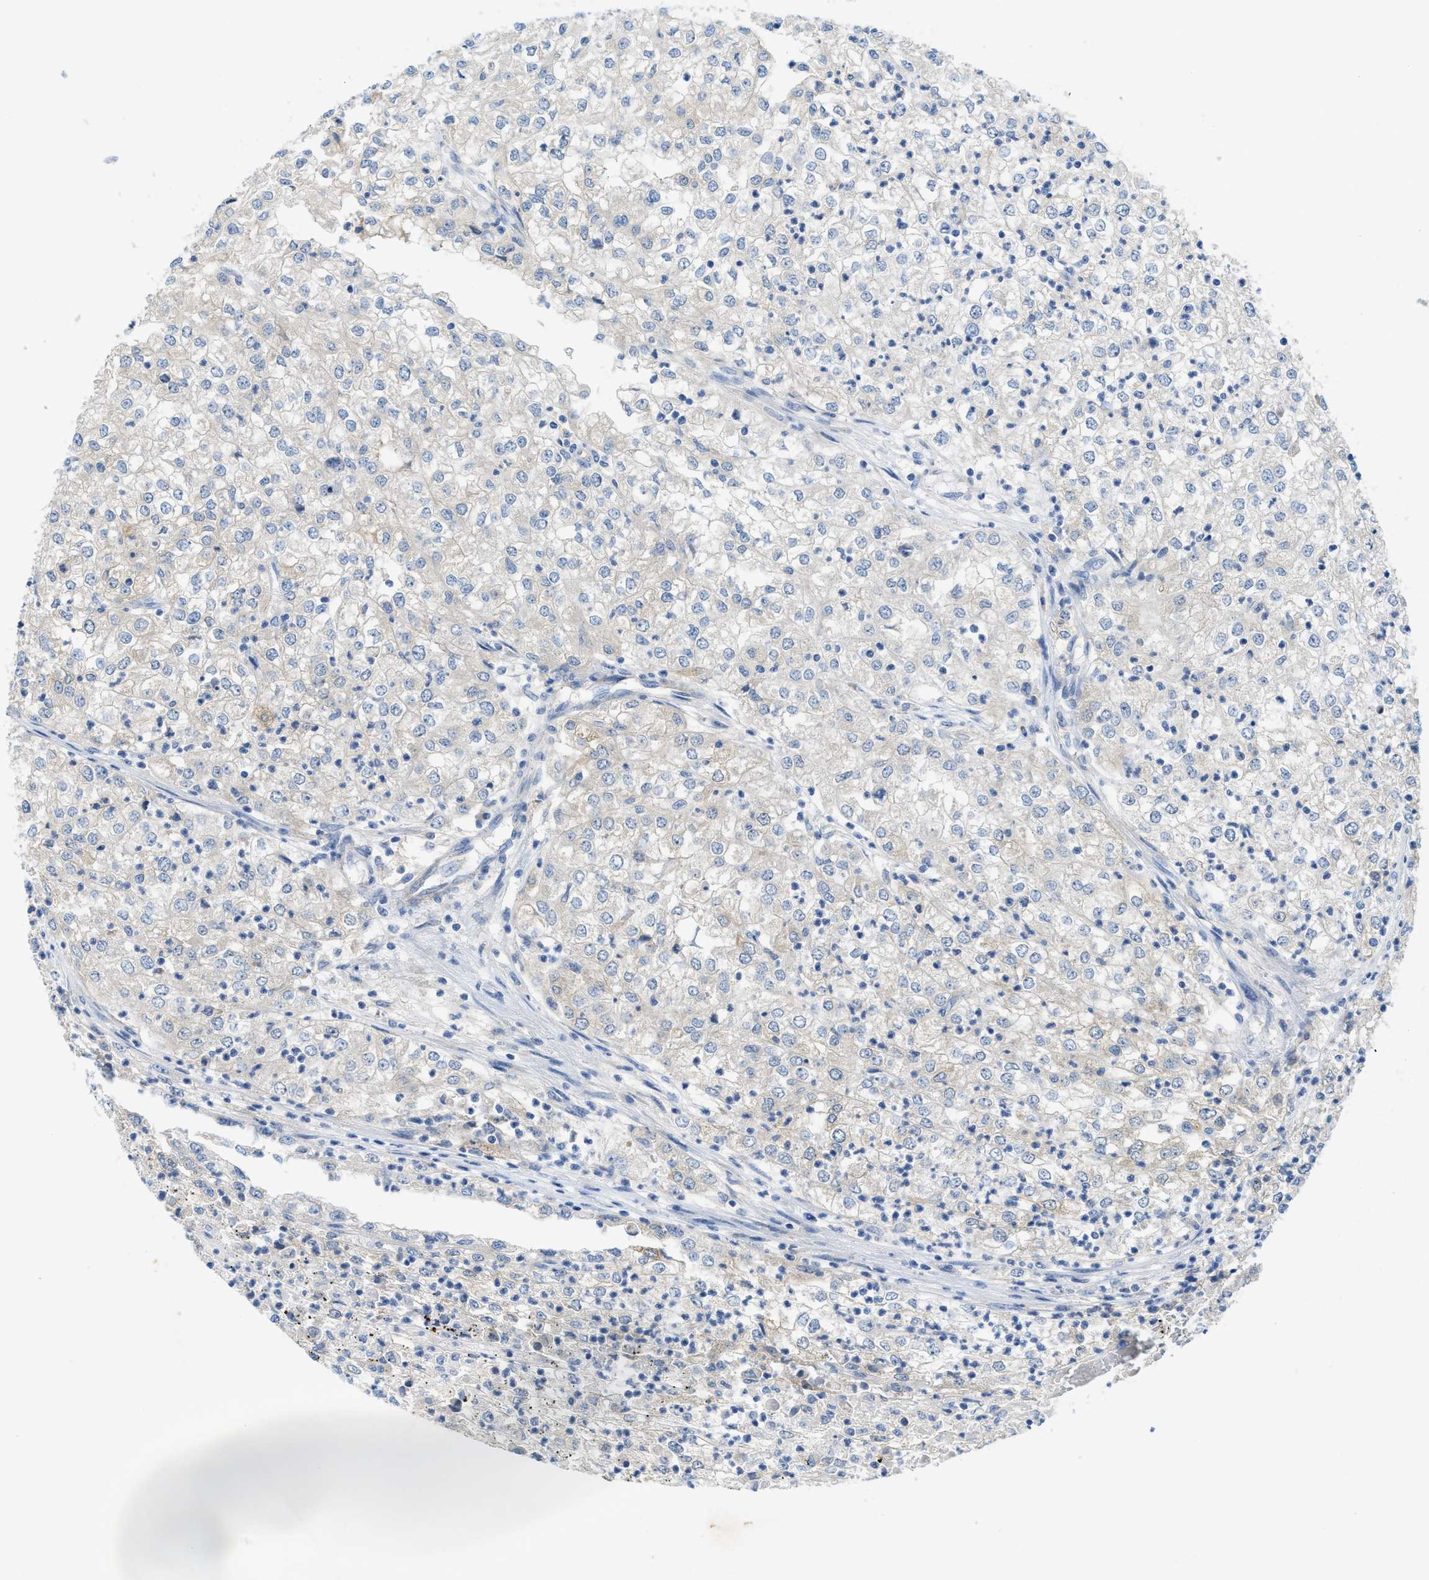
{"staining": {"intensity": "negative", "quantity": "none", "location": "none"}, "tissue": "renal cancer", "cell_type": "Tumor cells", "image_type": "cancer", "snomed": [{"axis": "morphology", "description": "Adenocarcinoma, NOS"}, {"axis": "topography", "description": "Kidney"}], "caption": "Histopathology image shows no protein staining in tumor cells of adenocarcinoma (renal) tissue.", "gene": "RIPK2", "patient": {"sex": "female", "age": 54}}